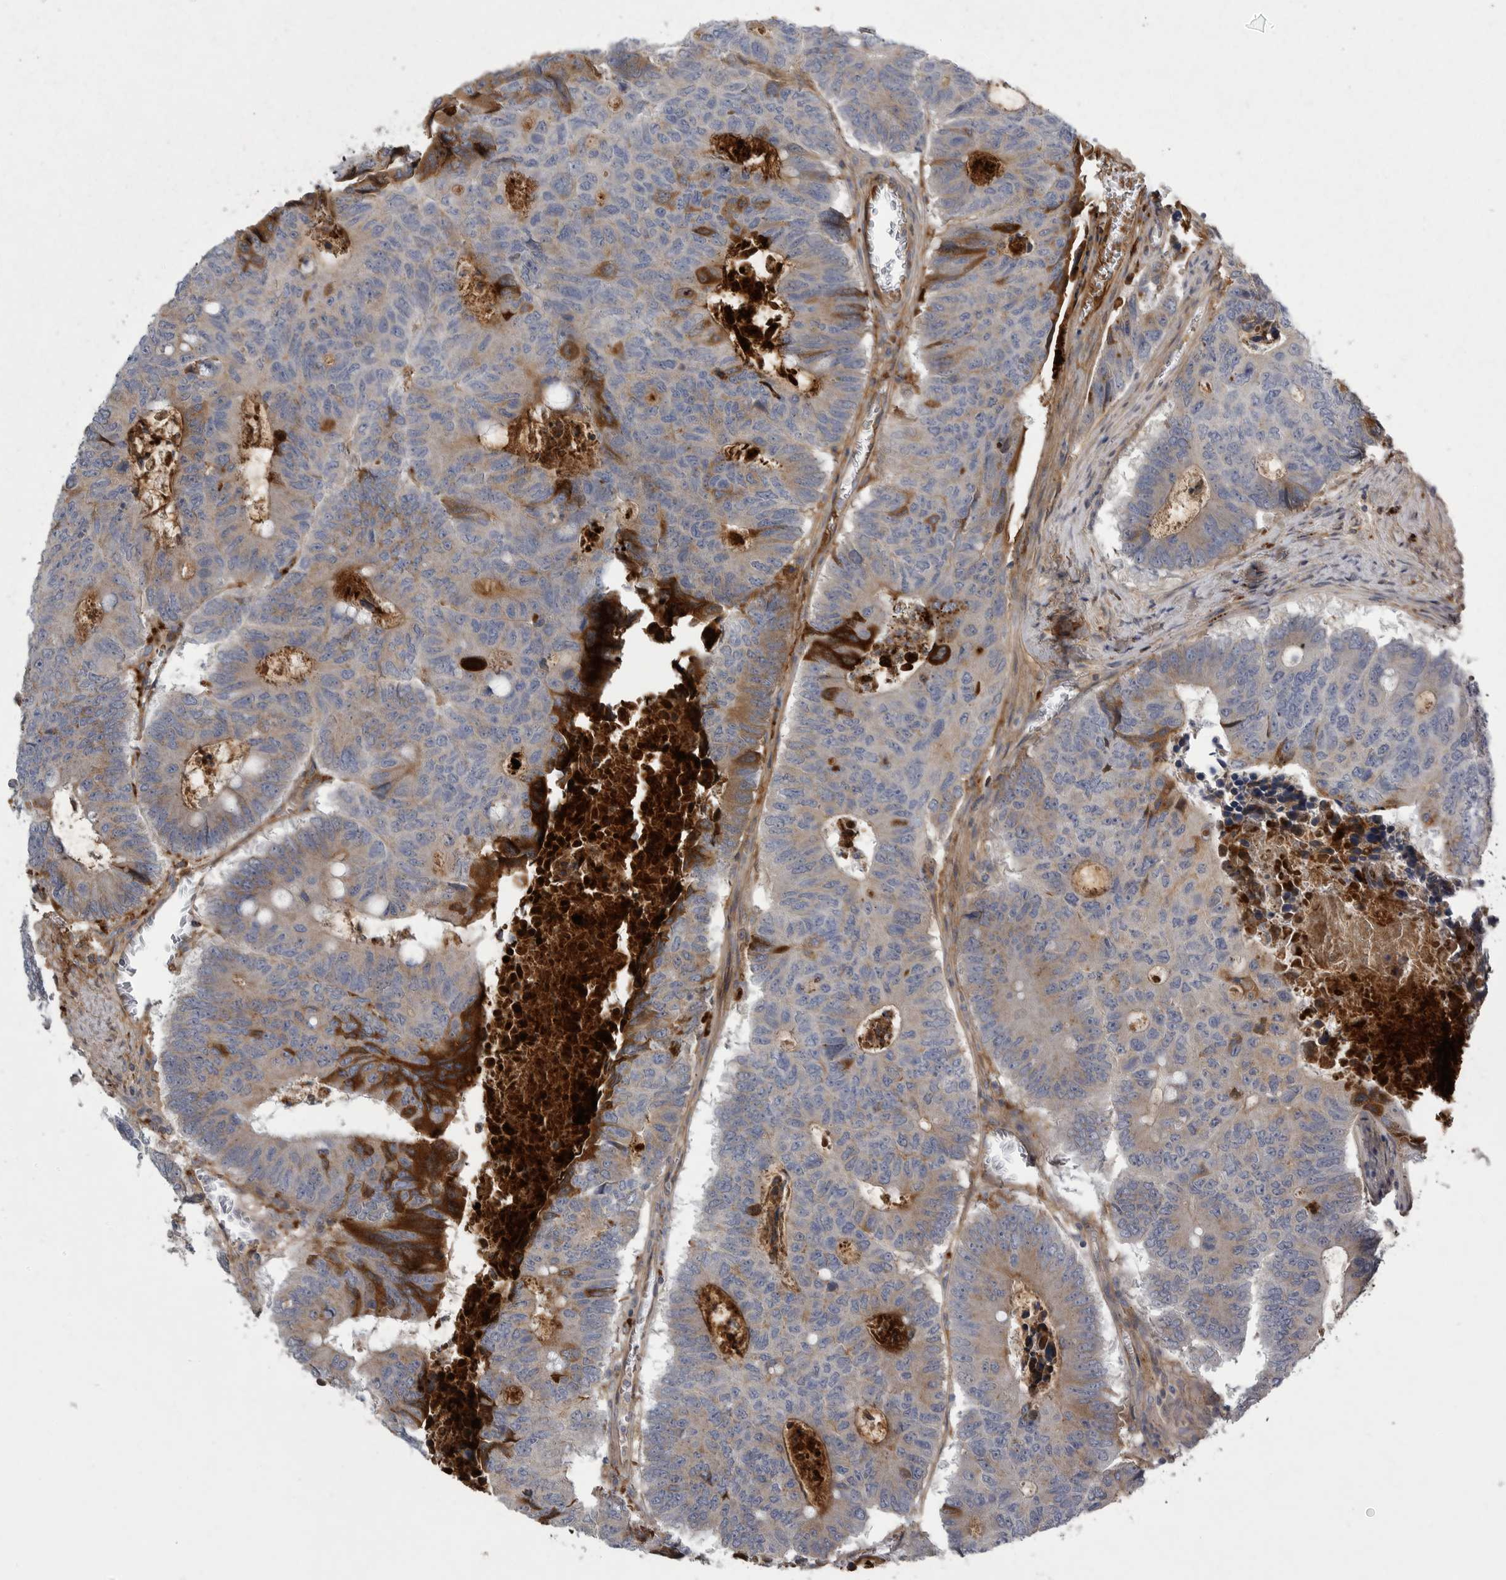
{"staining": {"intensity": "strong", "quantity": "<25%", "location": "cytoplasmic/membranous"}, "tissue": "colorectal cancer", "cell_type": "Tumor cells", "image_type": "cancer", "snomed": [{"axis": "morphology", "description": "Adenocarcinoma, NOS"}, {"axis": "topography", "description": "Colon"}], "caption": "Tumor cells display medium levels of strong cytoplasmic/membranous staining in approximately <25% of cells in colorectal adenocarcinoma.", "gene": "CRP", "patient": {"sex": "male", "age": 87}}